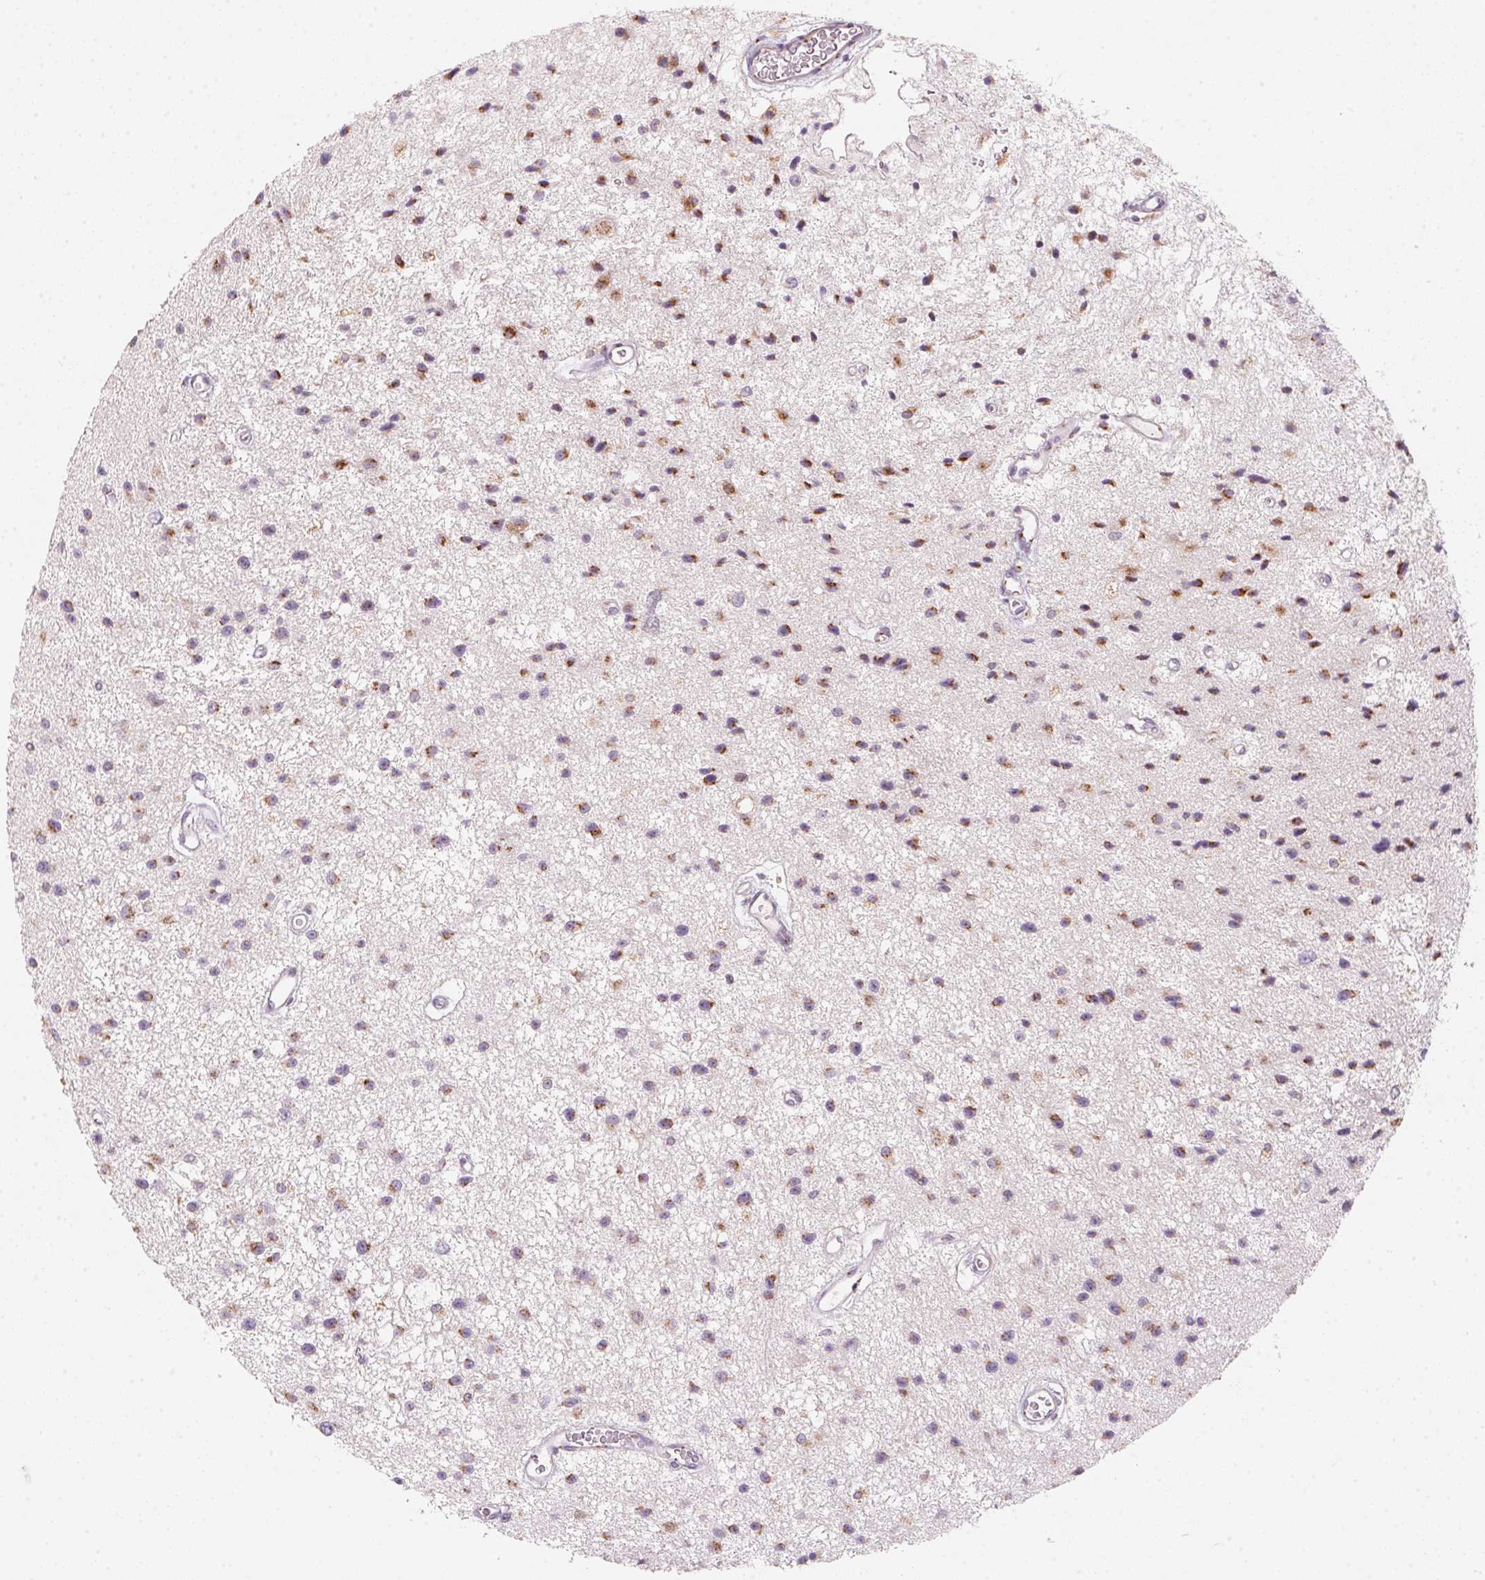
{"staining": {"intensity": "weak", "quantity": "25%-75%", "location": "cytoplasmic/membranous"}, "tissue": "glioma", "cell_type": "Tumor cells", "image_type": "cancer", "snomed": [{"axis": "morphology", "description": "Glioma, malignant, Low grade"}, {"axis": "topography", "description": "Brain"}], "caption": "IHC of human malignant glioma (low-grade) shows low levels of weak cytoplasmic/membranous expression in about 25%-75% of tumor cells.", "gene": "DRAM2", "patient": {"sex": "male", "age": 43}}